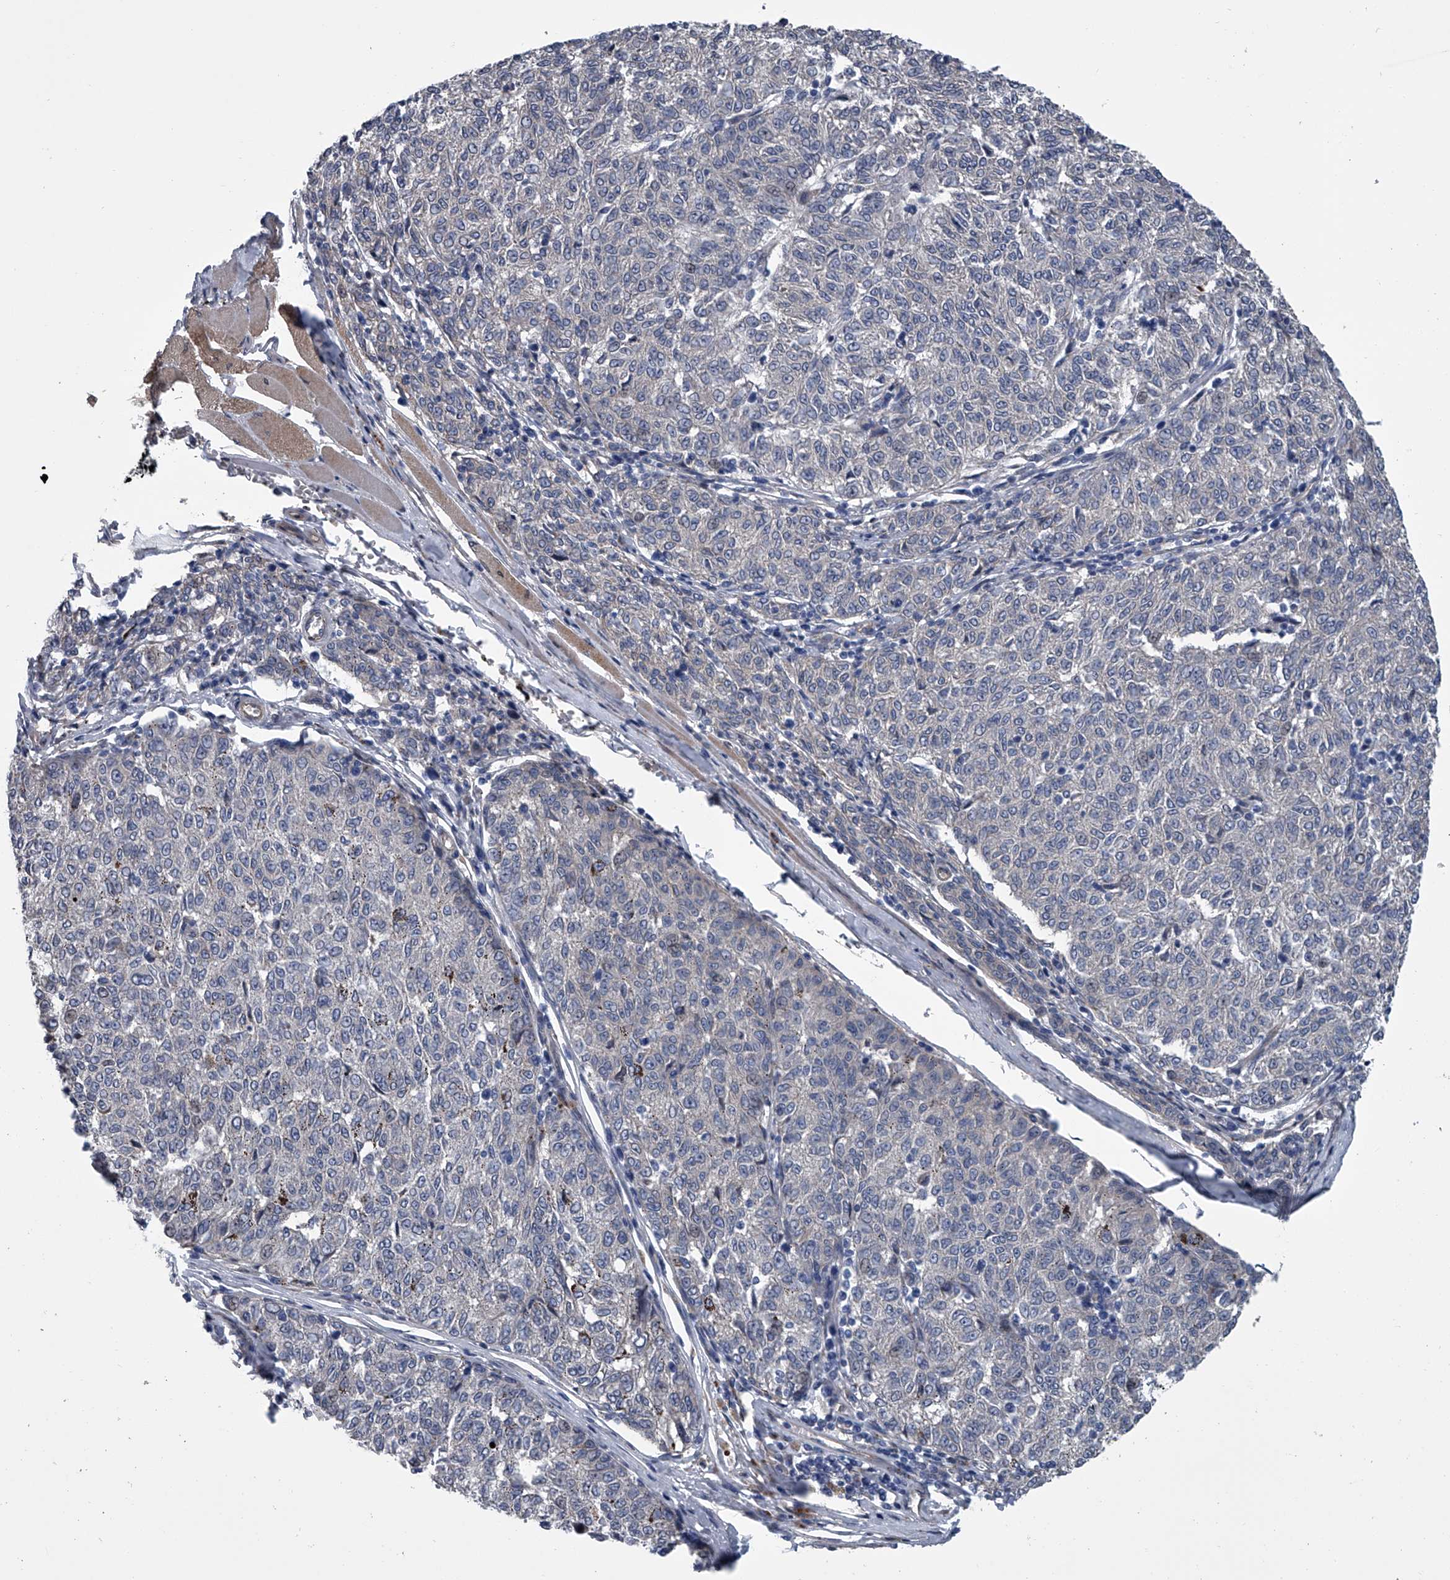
{"staining": {"intensity": "negative", "quantity": "none", "location": "none"}, "tissue": "melanoma", "cell_type": "Tumor cells", "image_type": "cancer", "snomed": [{"axis": "morphology", "description": "Malignant melanoma, NOS"}, {"axis": "topography", "description": "Skin"}], "caption": "Tumor cells are negative for brown protein staining in melanoma. The staining is performed using DAB (3,3'-diaminobenzidine) brown chromogen with nuclei counter-stained in using hematoxylin.", "gene": "ABCG1", "patient": {"sex": "female", "age": 72}}